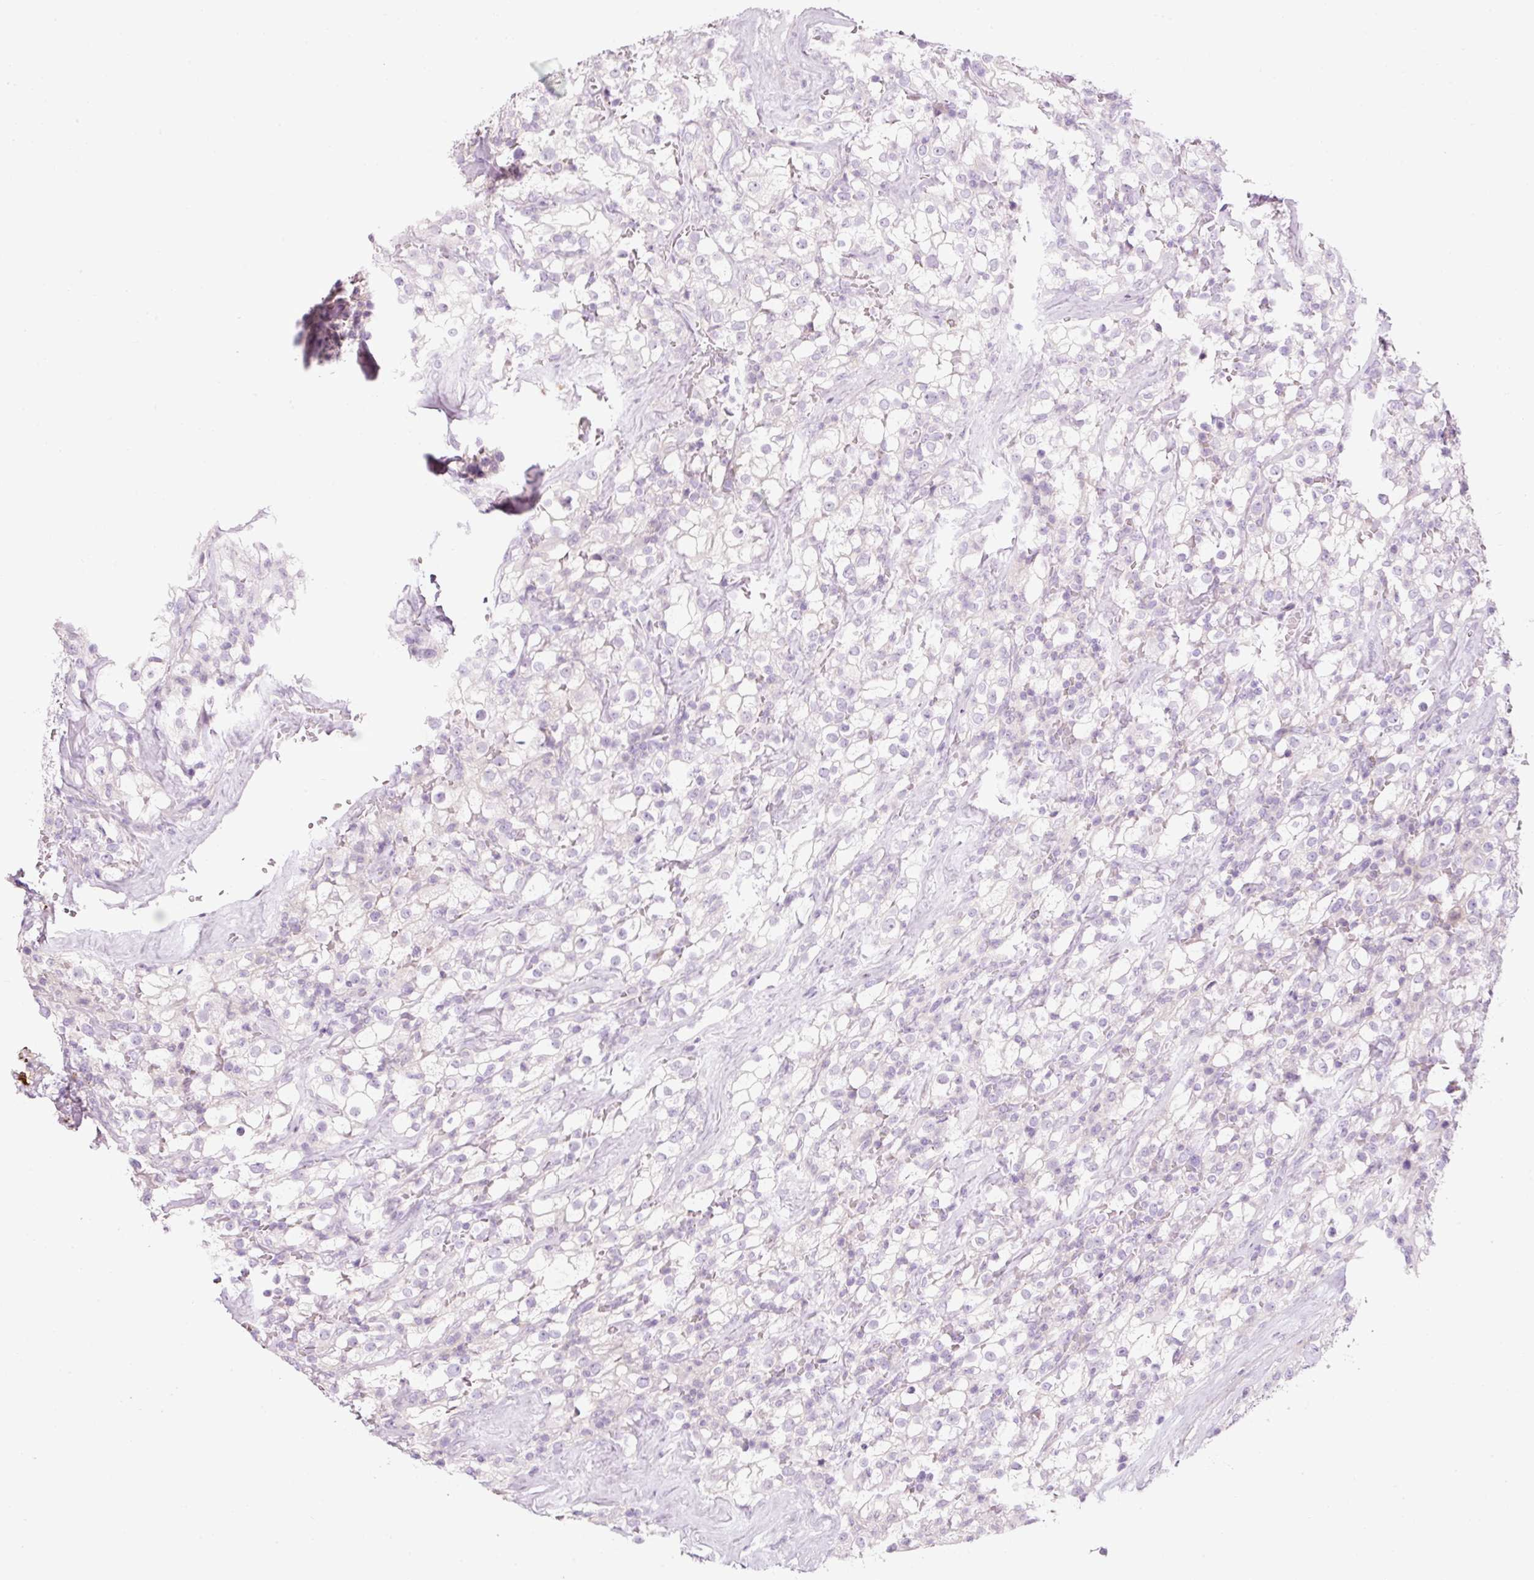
{"staining": {"intensity": "negative", "quantity": "none", "location": "none"}, "tissue": "renal cancer", "cell_type": "Tumor cells", "image_type": "cancer", "snomed": [{"axis": "morphology", "description": "Adenocarcinoma, NOS"}, {"axis": "topography", "description": "Kidney"}], "caption": "Adenocarcinoma (renal) was stained to show a protein in brown. There is no significant positivity in tumor cells.", "gene": "CMA1", "patient": {"sex": "female", "age": 74}}